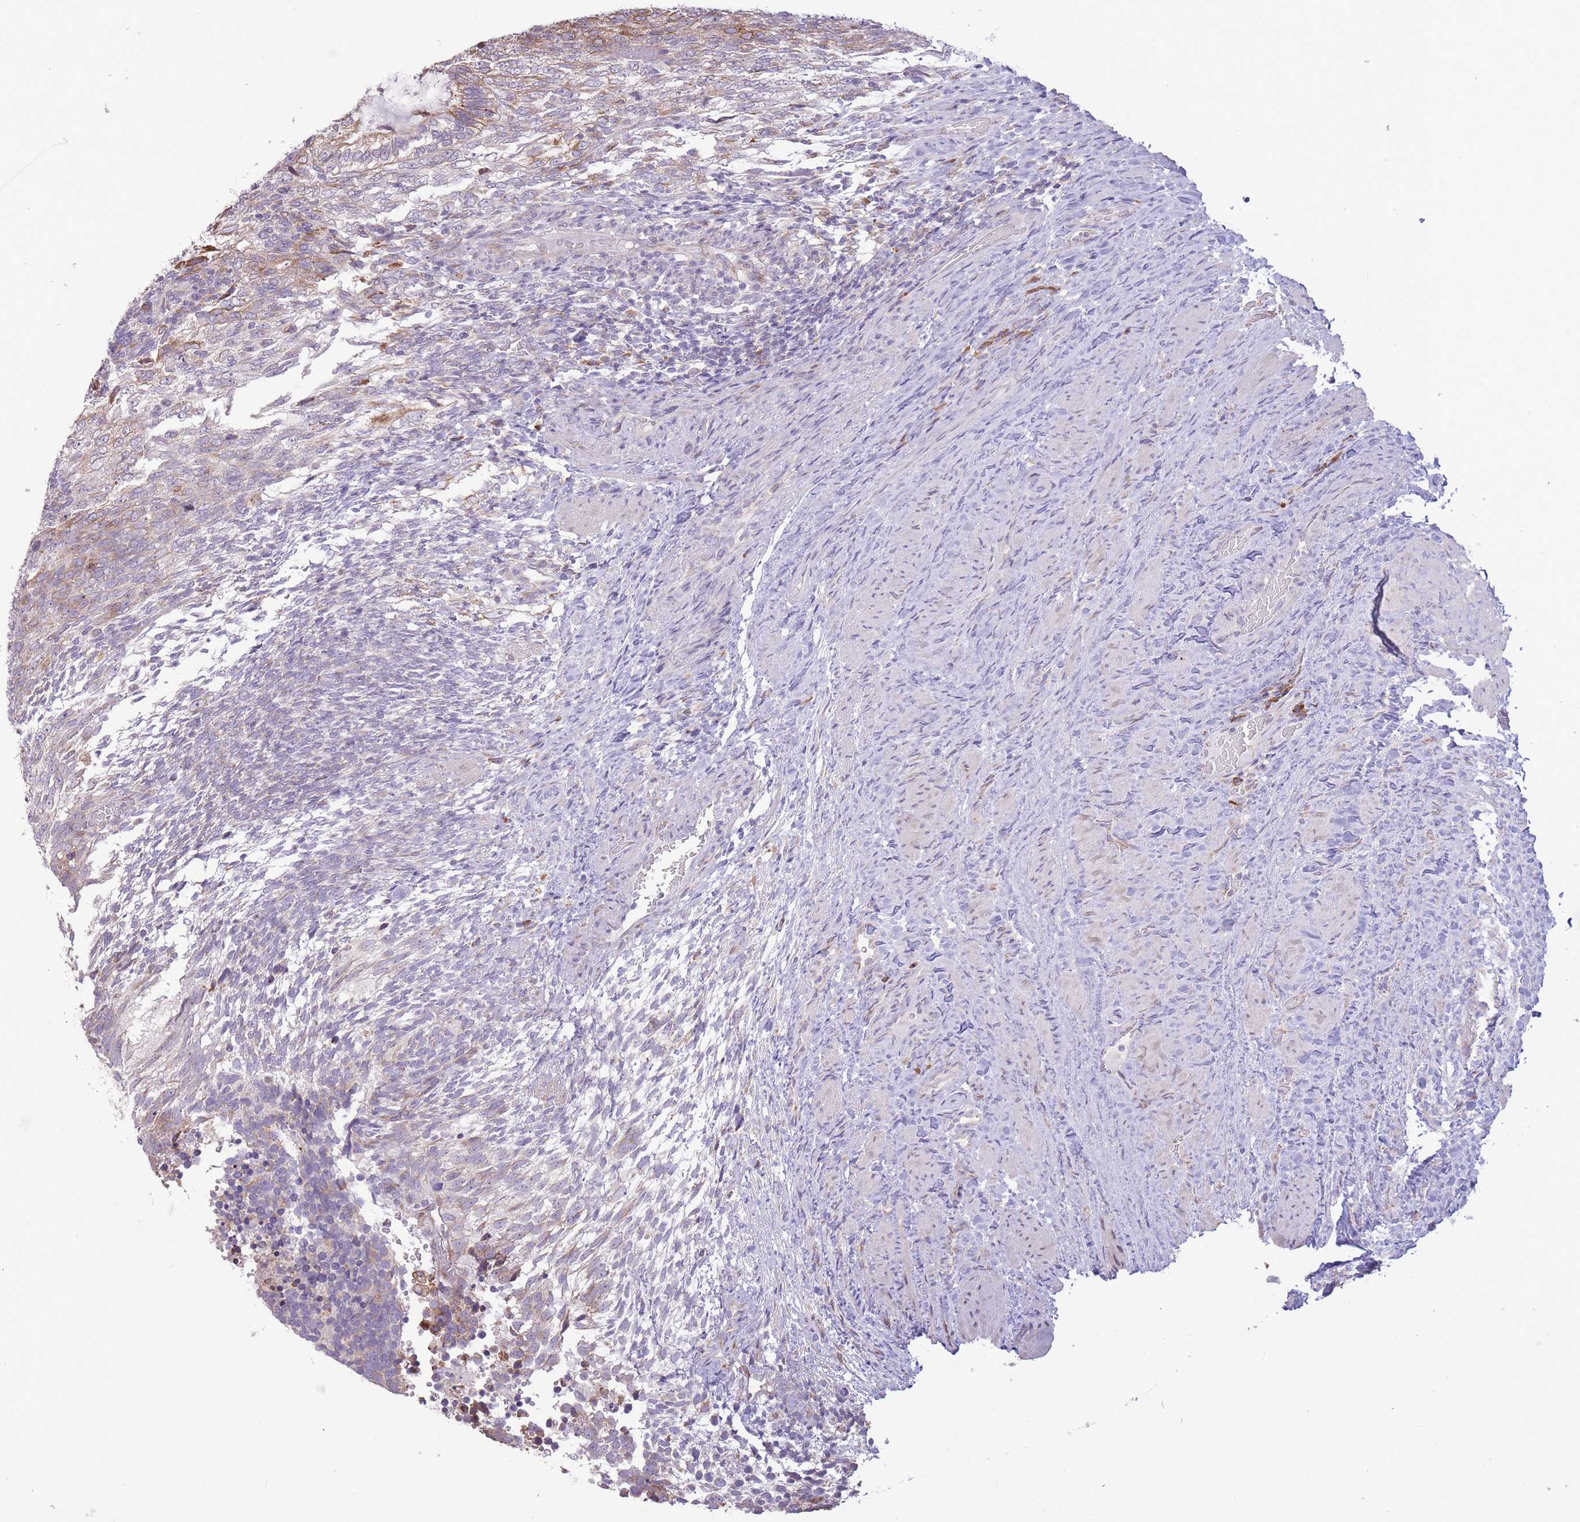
{"staining": {"intensity": "moderate", "quantity": "<25%", "location": "cytoplasmic/membranous"}, "tissue": "testis cancer", "cell_type": "Tumor cells", "image_type": "cancer", "snomed": [{"axis": "morphology", "description": "Carcinoma, Embryonal, NOS"}, {"axis": "topography", "description": "Testis"}], "caption": "Human testis embryonal carcinoma stained for a protein (brown) displays moderate cytoplasmic/membranous positive positivity in about <25% of tumor cells.", "gene": "TRAPPC5", "patient": {"sex": "male", "age": 23}}